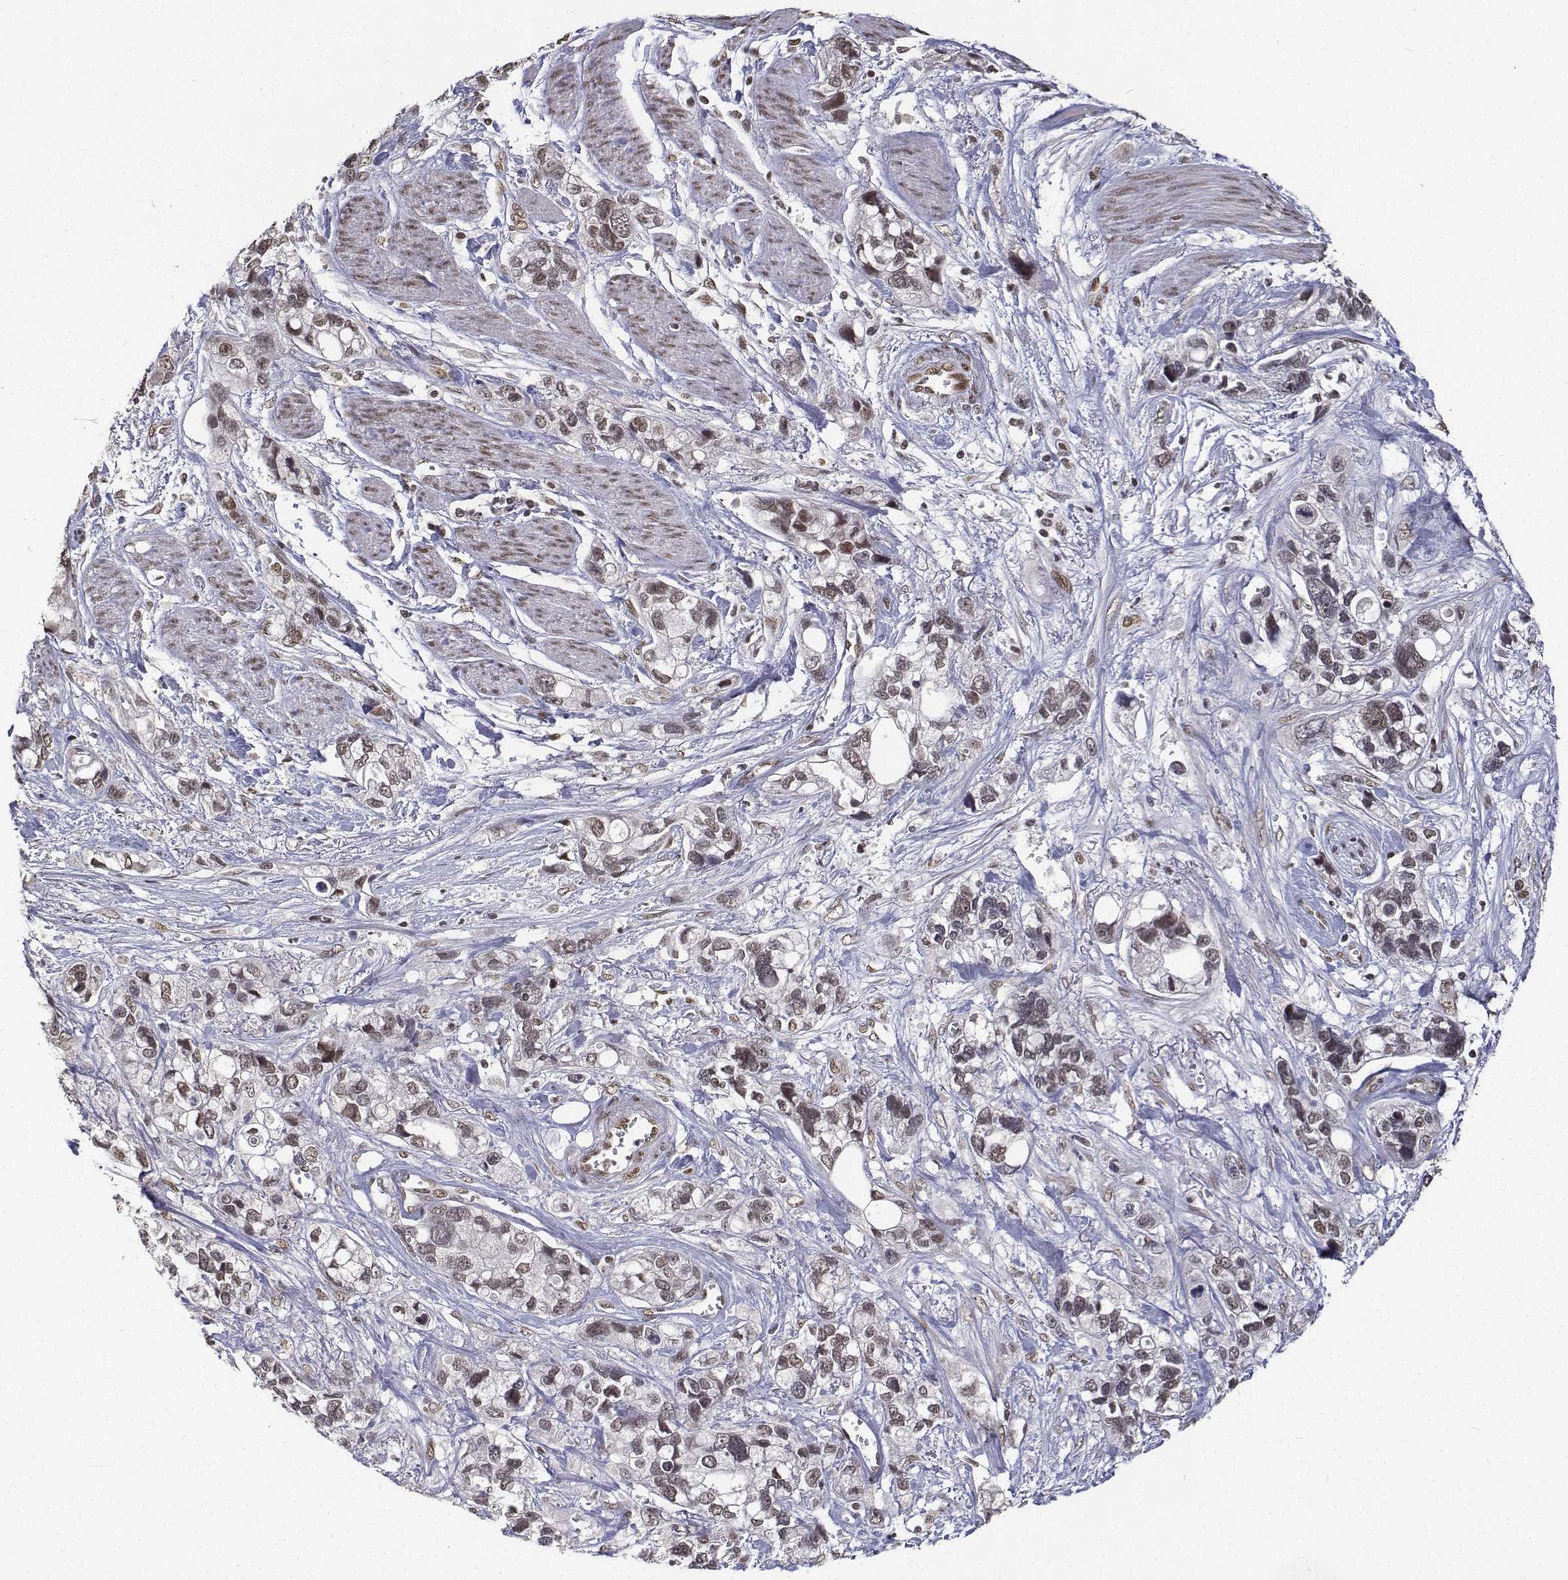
{"staining": {"intensity": "weak", "quantity": "25%-75%", "location": "nuclear"}, "tissue": "stomach cancer", "cell_type": "Tumor cells", "image_type": "cancer", "snomed": [{"axis": "morphology", "description": "Adenocarcinoma, NOS"}, {"axis": "topography", "description": "Stomach, upper"}], "caption": "Immunohistochemical staining of human adenocarcinoma (stomach) shows weak nuclear protein expression in approximately 25%-75% of tumor cells.", "gene": "ATRX", "patient": {"sex": "female", "age": 81}}